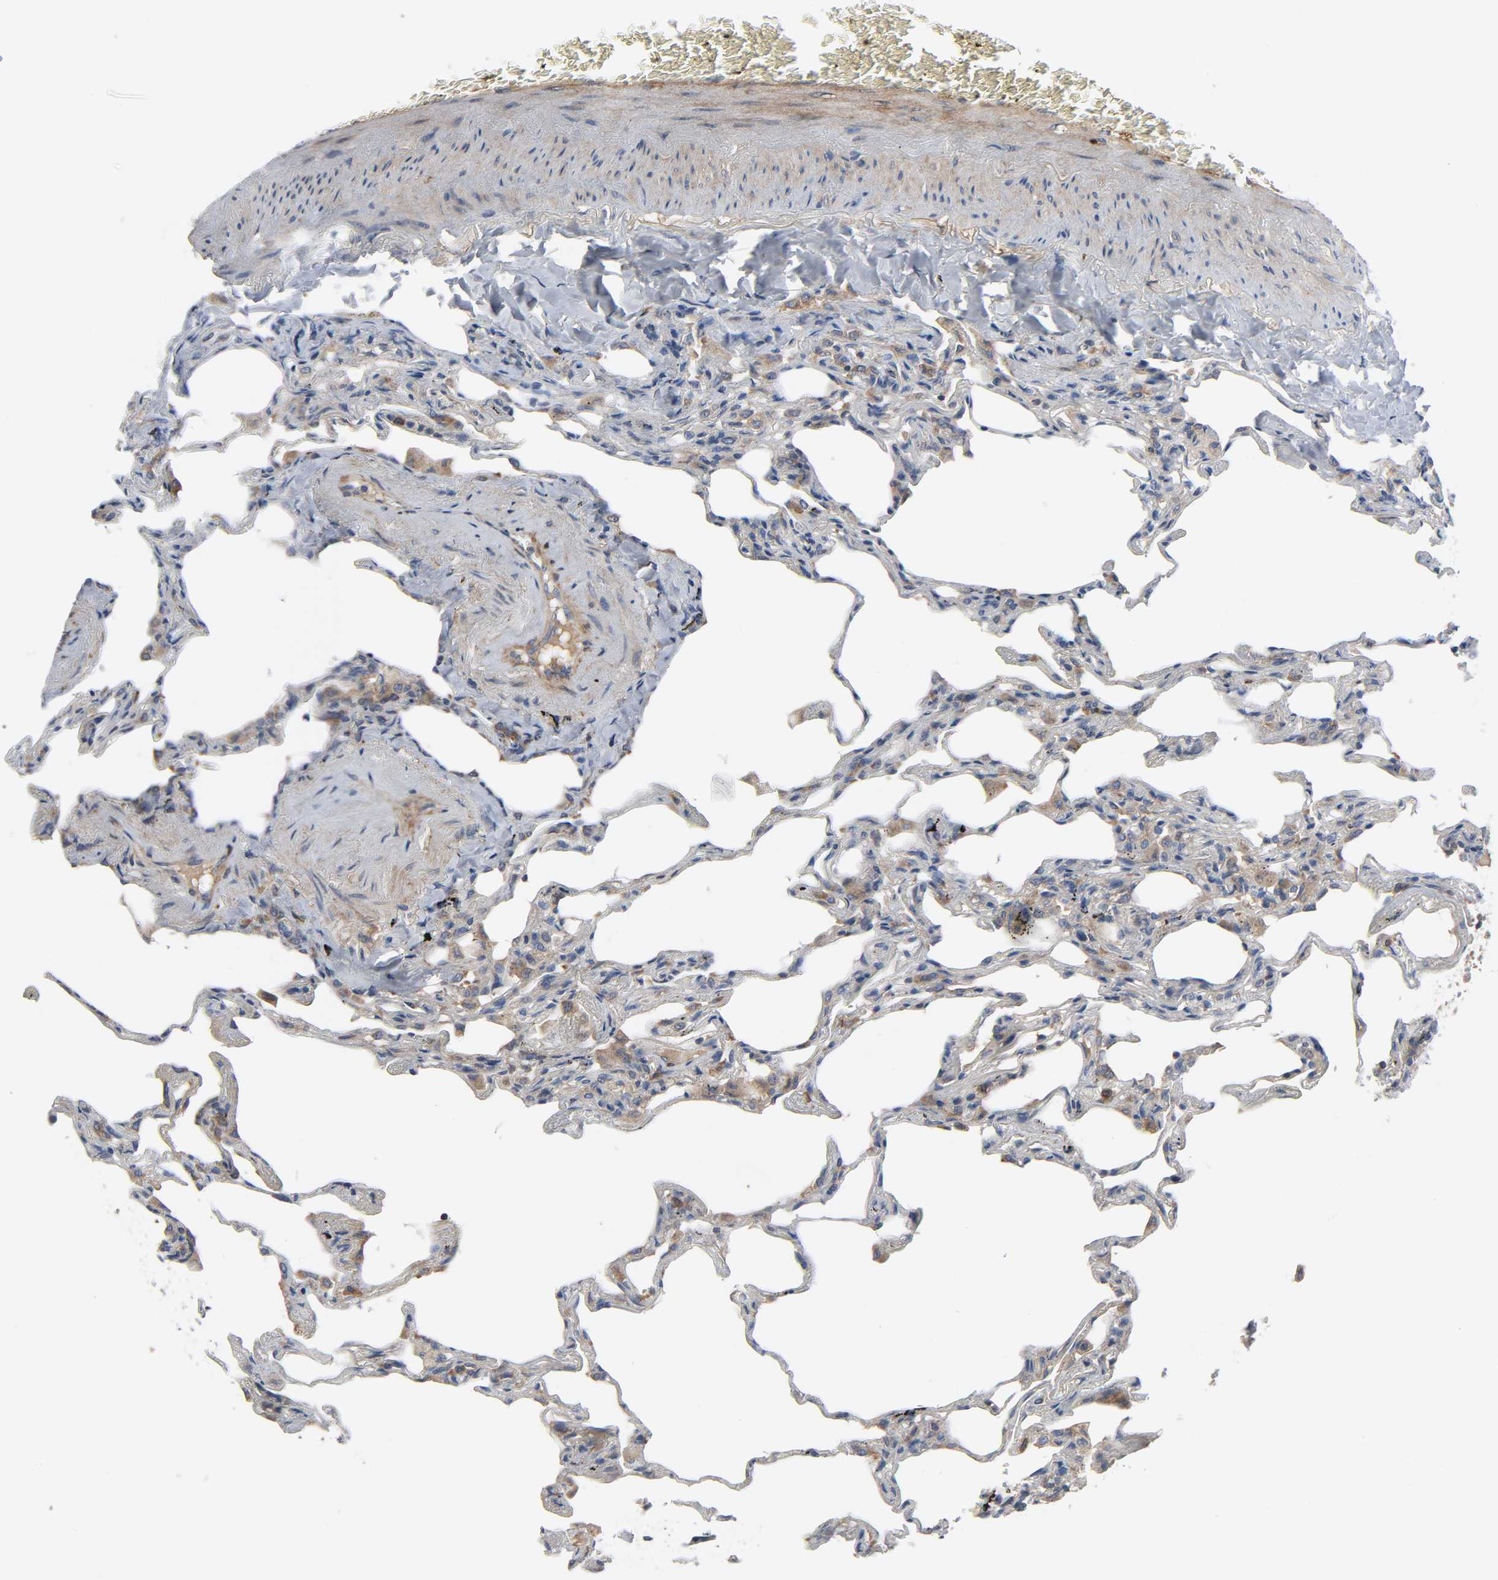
{"staining": {"intensity": "moderate", "quantity": "25%-75%", "location": "cytoplasmic/membranous"}, "tissue": "lung", "cell_type": "Alveolar cells", "image_type": "normal", "snomed": [{"axis": "morphology", "description": "Normal tissue, NOS"}, {"axis": "morphology", "description": "Inflammation, NOS"}, {"axis": "topography", "description": "Lung"}], "caption": "Immunohistochemical staining of normal lung displays 25%-75% levels of moderate cytoplasmic/membranous protein staining in about 25%-75% of alveolar cells. The staining was performed using DAB to visualize the protein expression in brown, while the nuclei were stained in blue with hematoxylin (Magnification: 20x).", "gene": "ARHGAP1", "patient": {"sex": "male", "age": 69}}